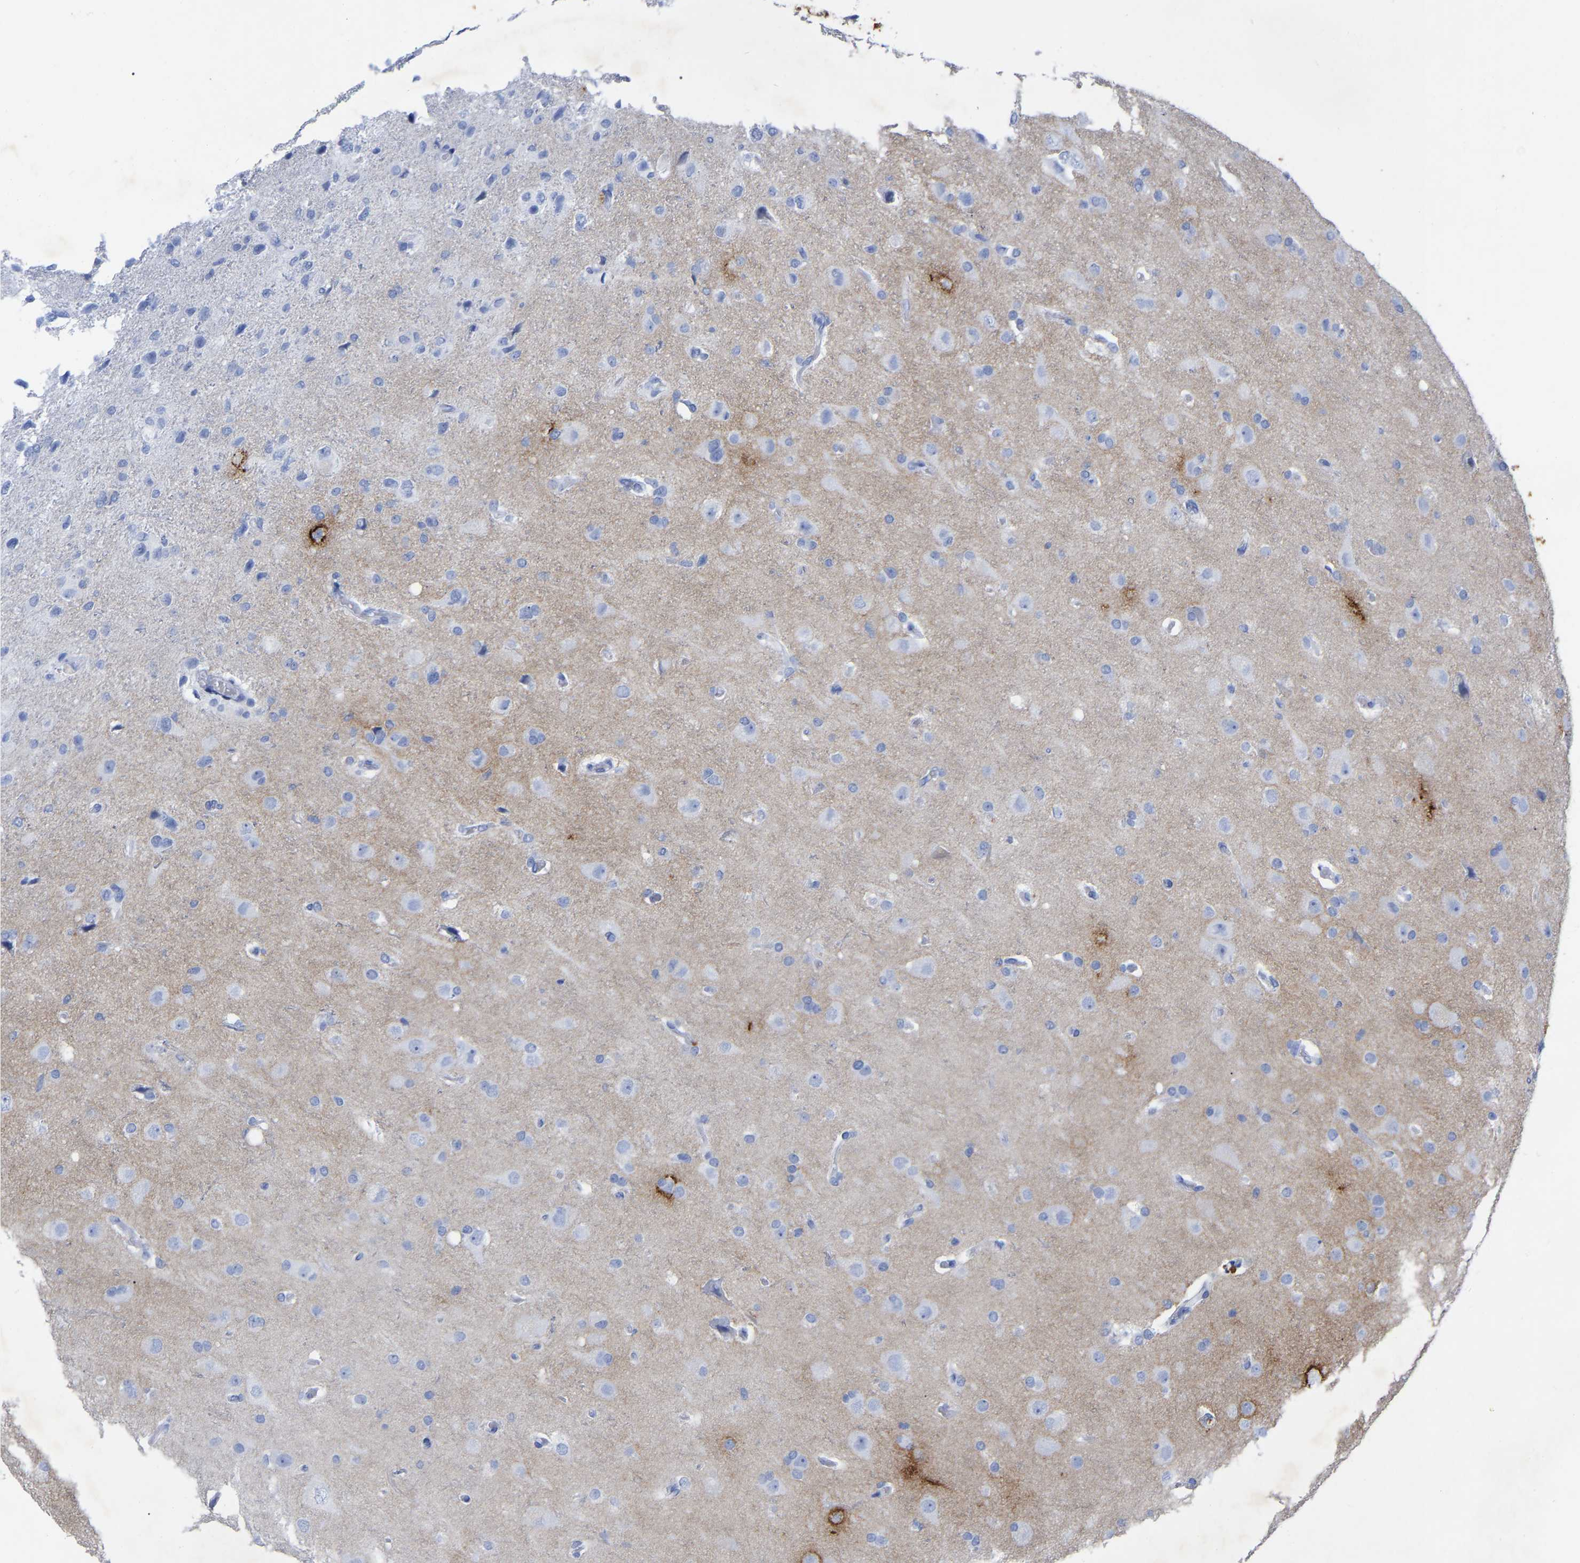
{"staining": {"intensity": "negative", "quantity": "none", "location": "none"}, "tissue": "glioma", "cell_type": "Tumor cells", "image_type": "cancer", "snomed": [{"axis": "morphology", "description": "Glioma, malignant, High grade"}, {"axis": "topography", "description": "Brain"}], "caption": "Immunohistochemical staining of human glioma reveals no significant expression in tumor cells. (Immunohistochemistry, brightfield microscopy, high magnification).", "gene": "HAPLN1", "patient": {"sex": "female", "age": 58}}